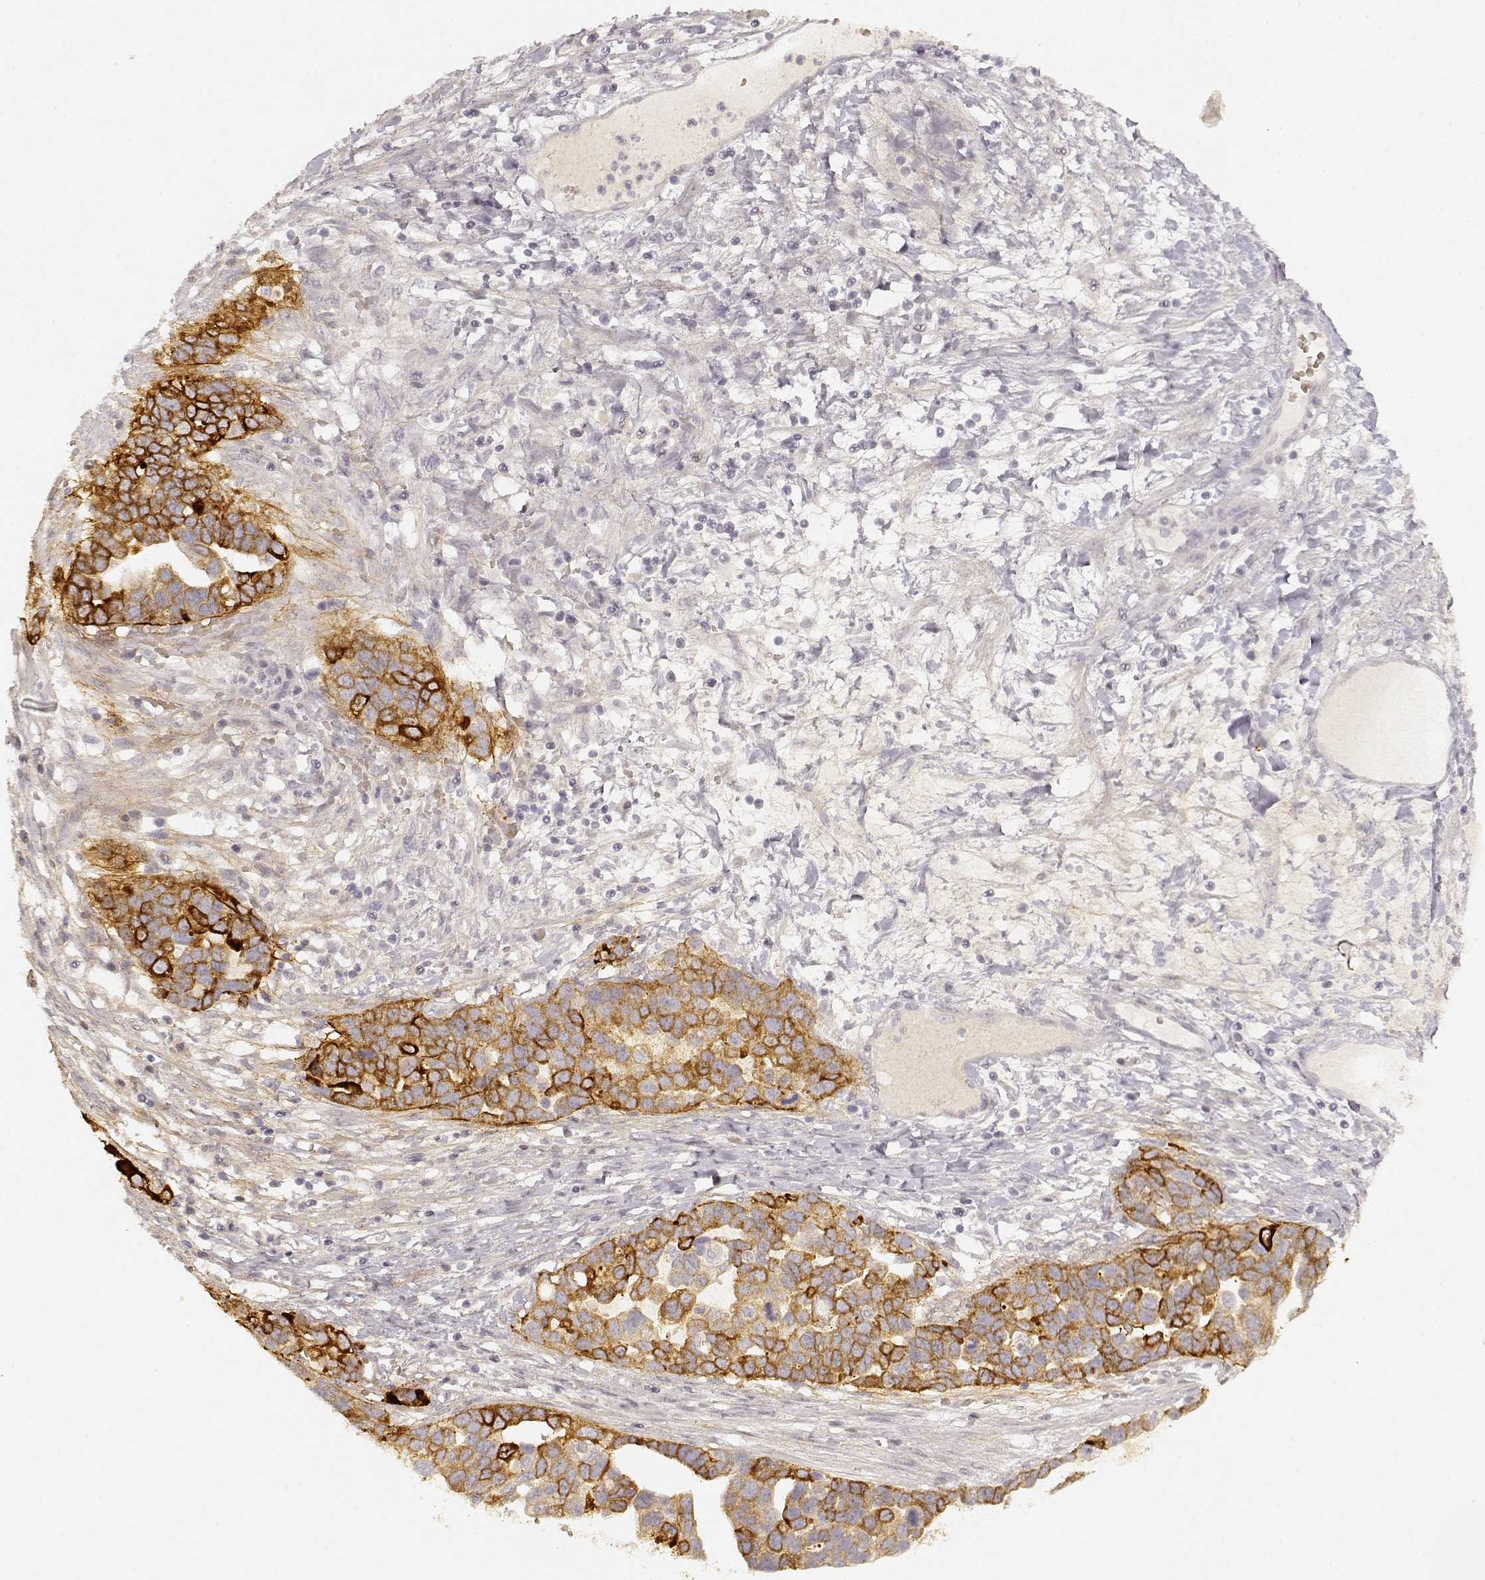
{"staining": {"intensity": "strong", "quantity": ">75%", "location": "cytoplasmic/membranous"}, "tissue": "ovarian cancer", "cell_type": "Tumor cells", "image_type": "cancer", "snomed": [{"axis": "morphology", "description": "Cystadenocarcinoma, serous, NOS"}, {"axis": "topography", "description": "Ovary"}], "caption": "Protein staining by immunohistochemistry (IHC) reveals strong cytoplasmic/membranous staining in about >75% of tumor cells in ovarian serous cystadenocarcinoma.", "gene": "LAMC2", "patient": {"sex": "female", "age": 54}}